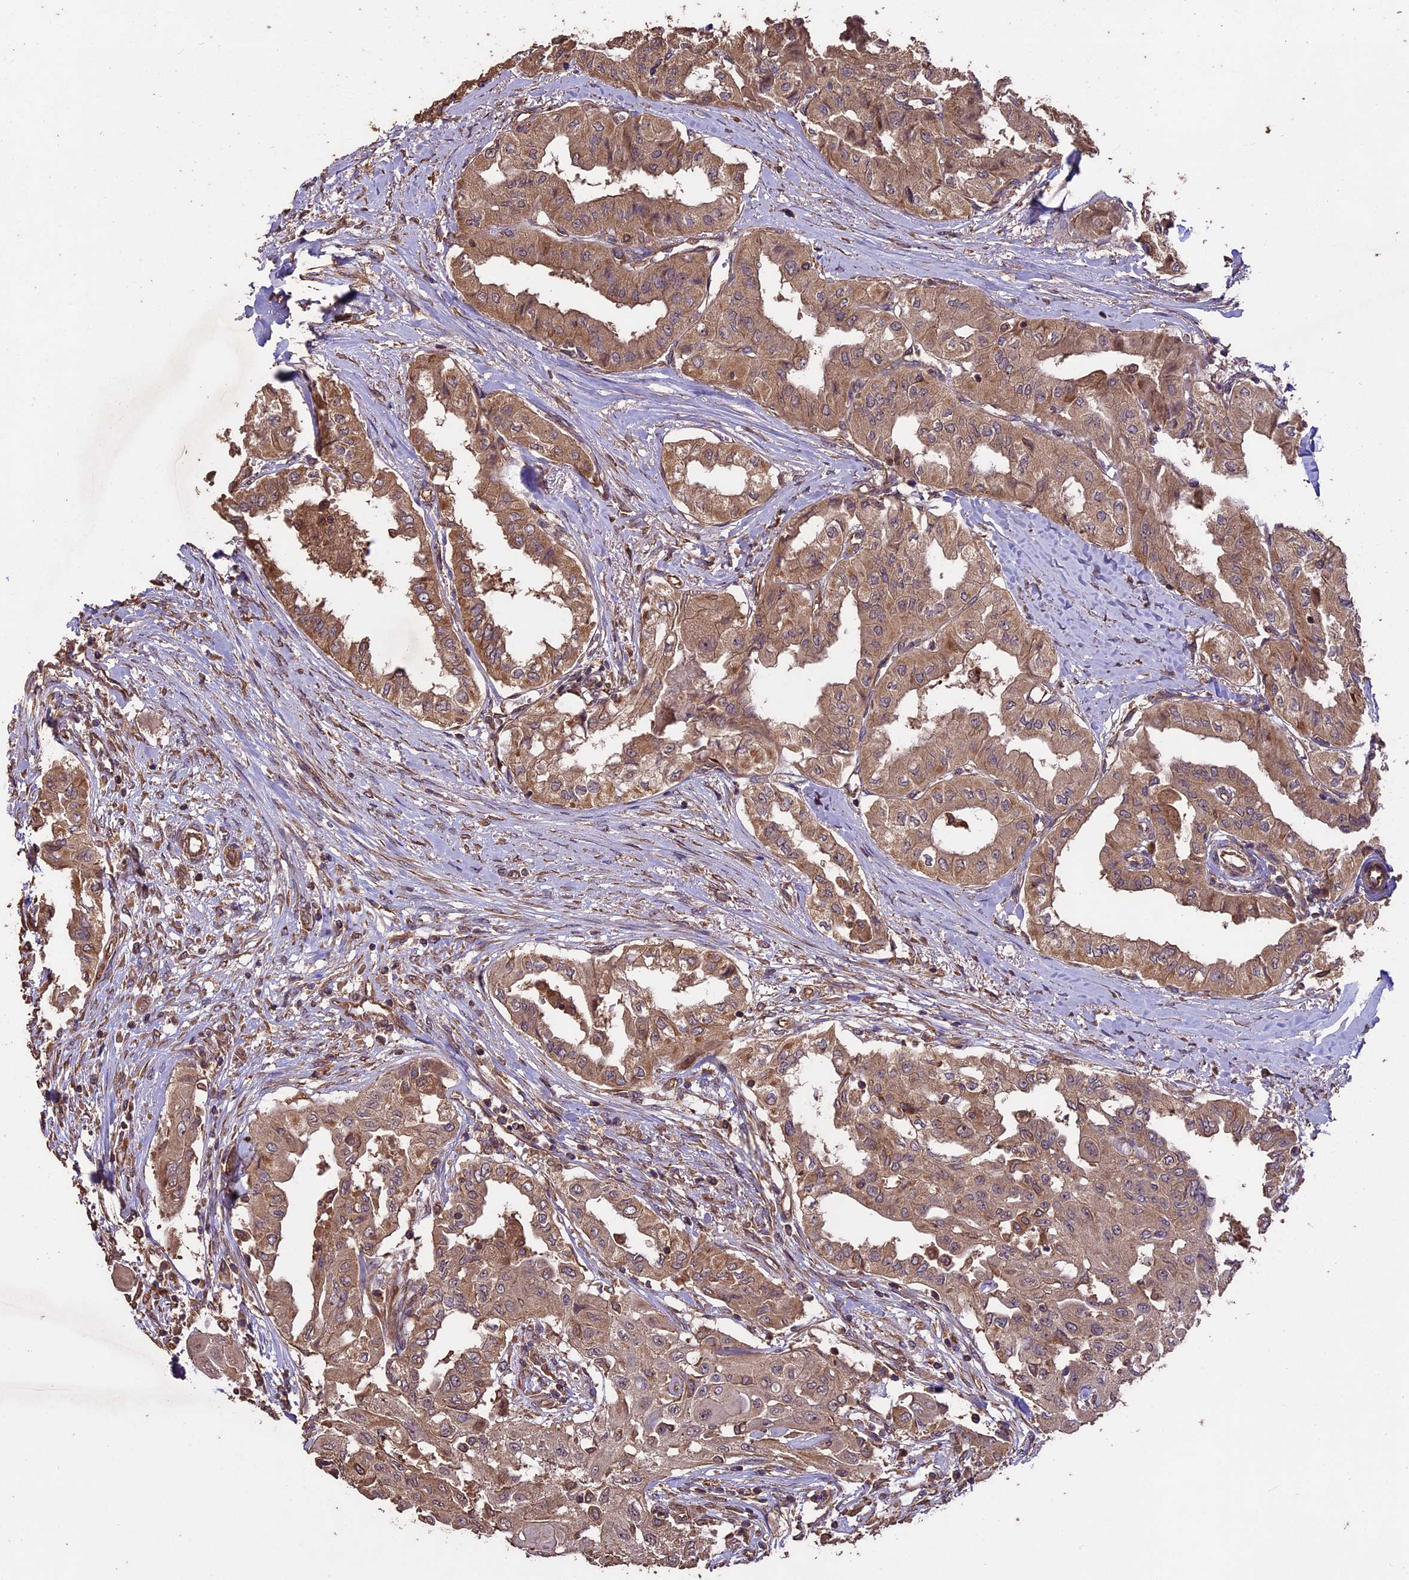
{"staining": {"intensity": "moderate", "quantity": ">75%", "location": "cytoplasmic/membranous"}, "tissue": "thyroid cancer", "cell_type": "Tumor cells", "image_type": "cancer", "snomed": [{"axis": "morphology", "description": "Papillary adenocarcinoma, NOS"}, {"axis": "topography", "description": "Thyroid gland"}], "caption": "Thyroid cancer stained with a brown dye shows moderate cytoplasmic/membranous positive staining in approximately >75% of tumor cells.", "gene": "TTLL10", "patient": {"sex": "female", "age": 59}}